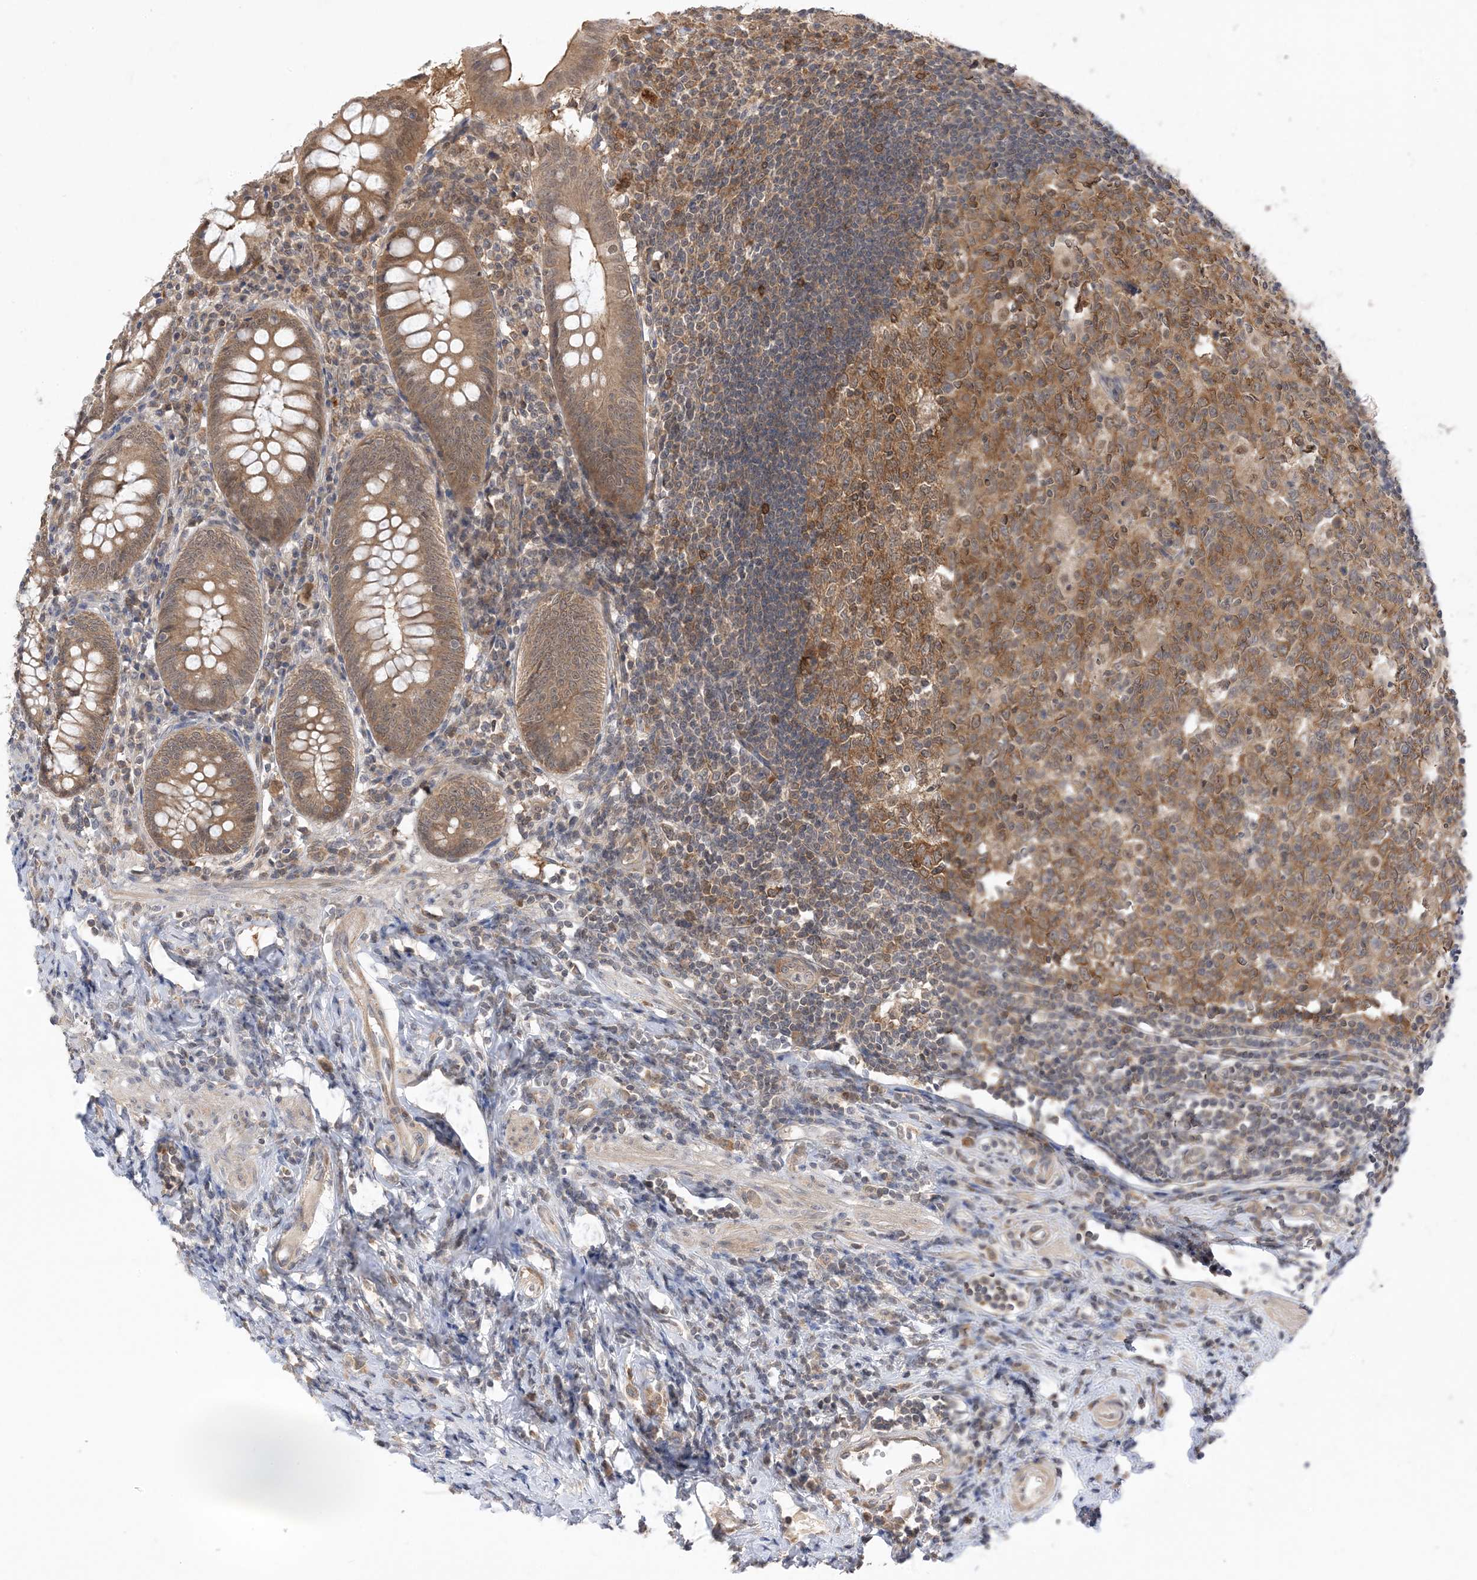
{"staining": {"intensity": "moderate", "quantity": ">75%", "location": "cytoplasmic/membranous"}, "tissue": "appendix", "cell_type": "Glandular cells", "image_type": "normal", "snomed": [{"axis": "morphology", "description": "Normal tissue, NOS"}, {"axis": "topography", "description": "Appendix"}], "caption": "Glandular cells demonstrate moderate cytoplasmic/membranous staining in approximately >75% of cells in benign appendix. (DAB IHC, brown staining for protein, blue staining for nuclei).", "gene": "WDR26", "patient": {"sex": "female", "age": 54}}